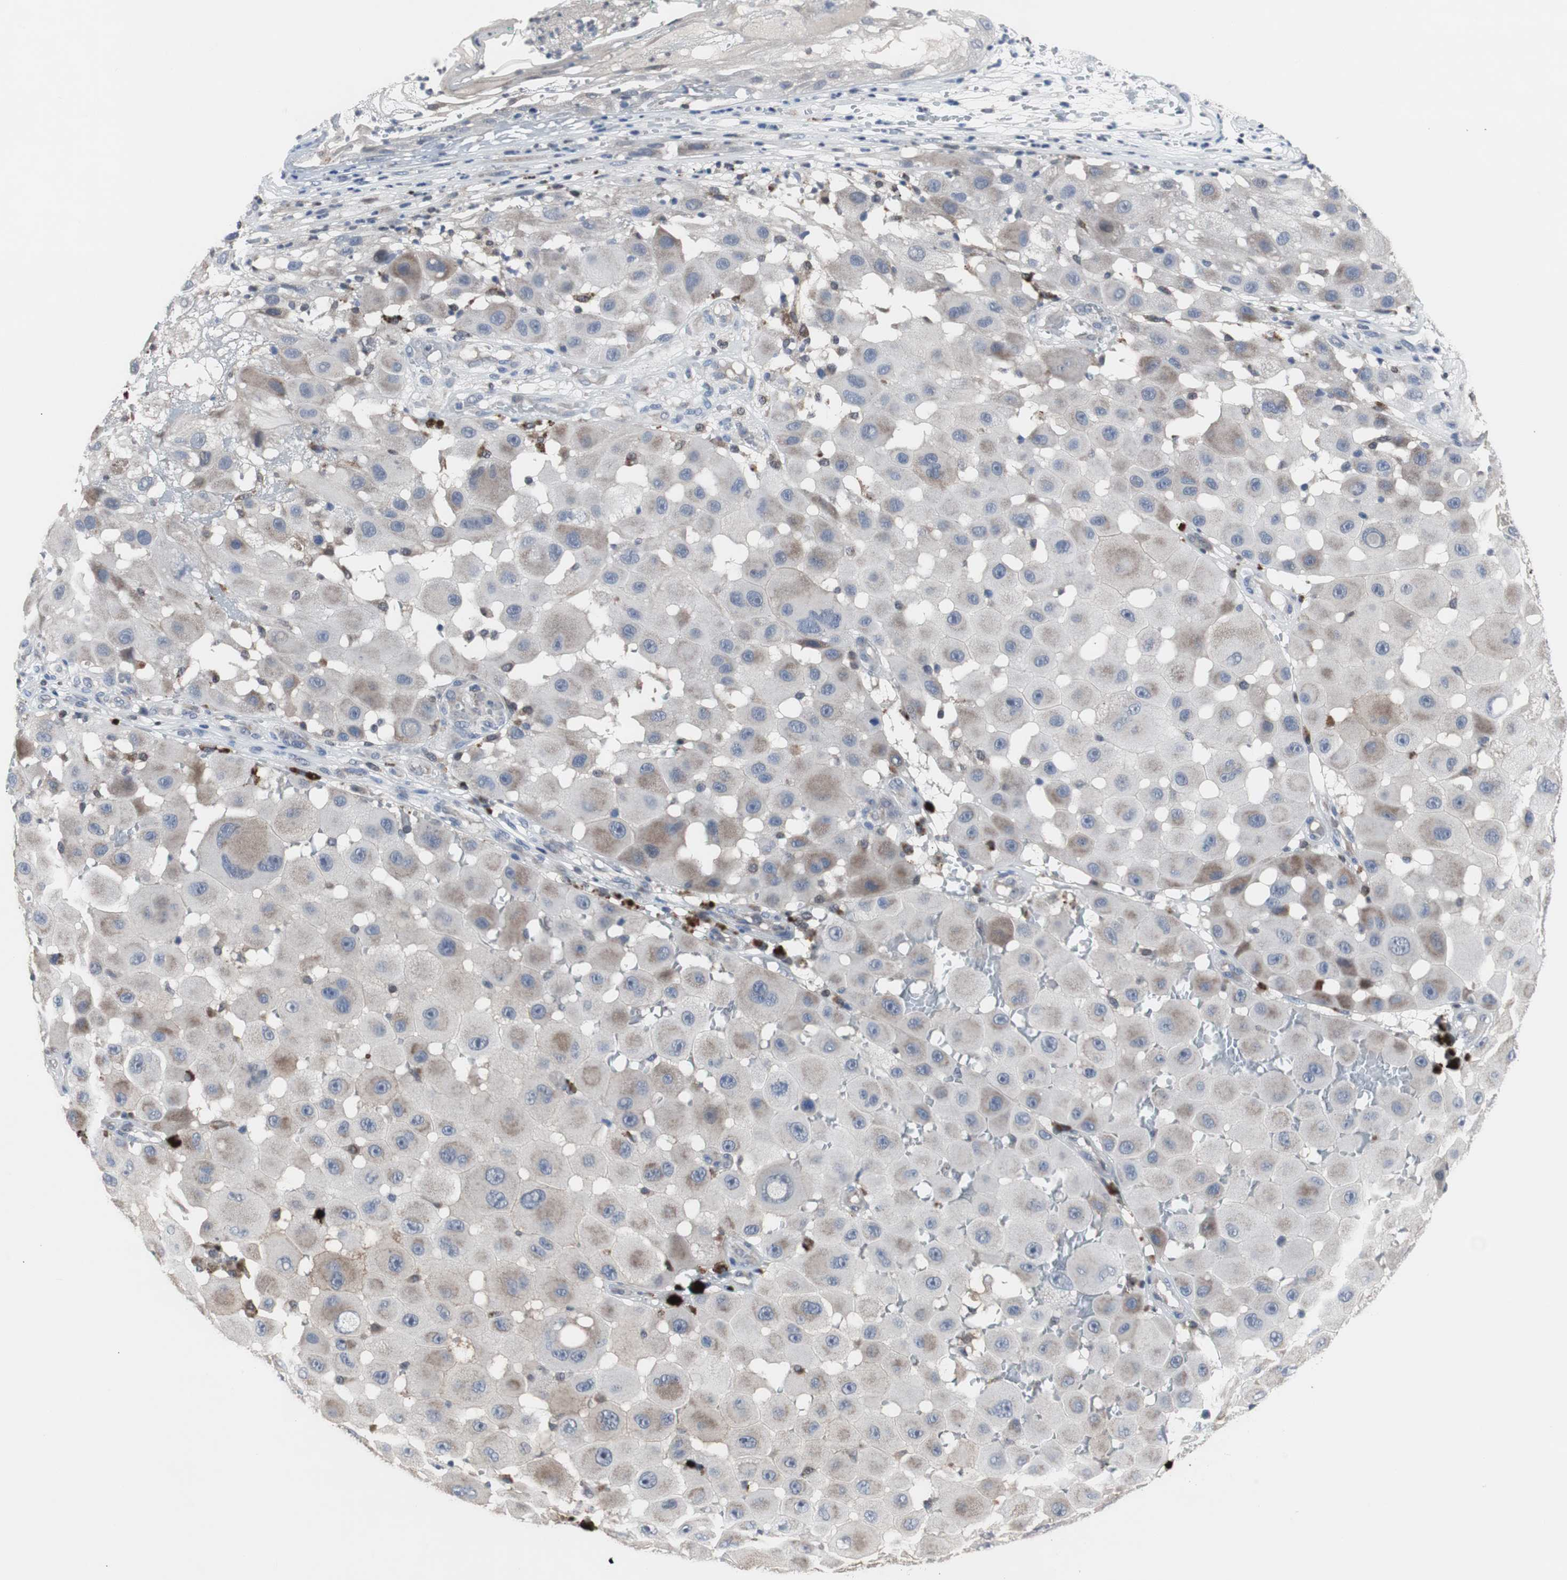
{"staining": {"intensity": "weak", "quantity": "25%-75%", "location": "cytoplasmic/membranous"}, "tissue": "melanoma", "cell_type": "Tumor cells", "image_type": "cancer", "snomed": [{"axis": "morphology", "description": "Malignant melanoma, NOS"}, {"axis": "topography", "description": "Skin"}], "caption": "Immunohistochemistry photomicrograph of human melanoma stained for a protein (brown), which exhibits low levels of weak cytoplasmic/membranous positivity in about 25%-75% of tumor cells.", "gene": "RBM47", "patient": {"sex": "female", "age": 81}}